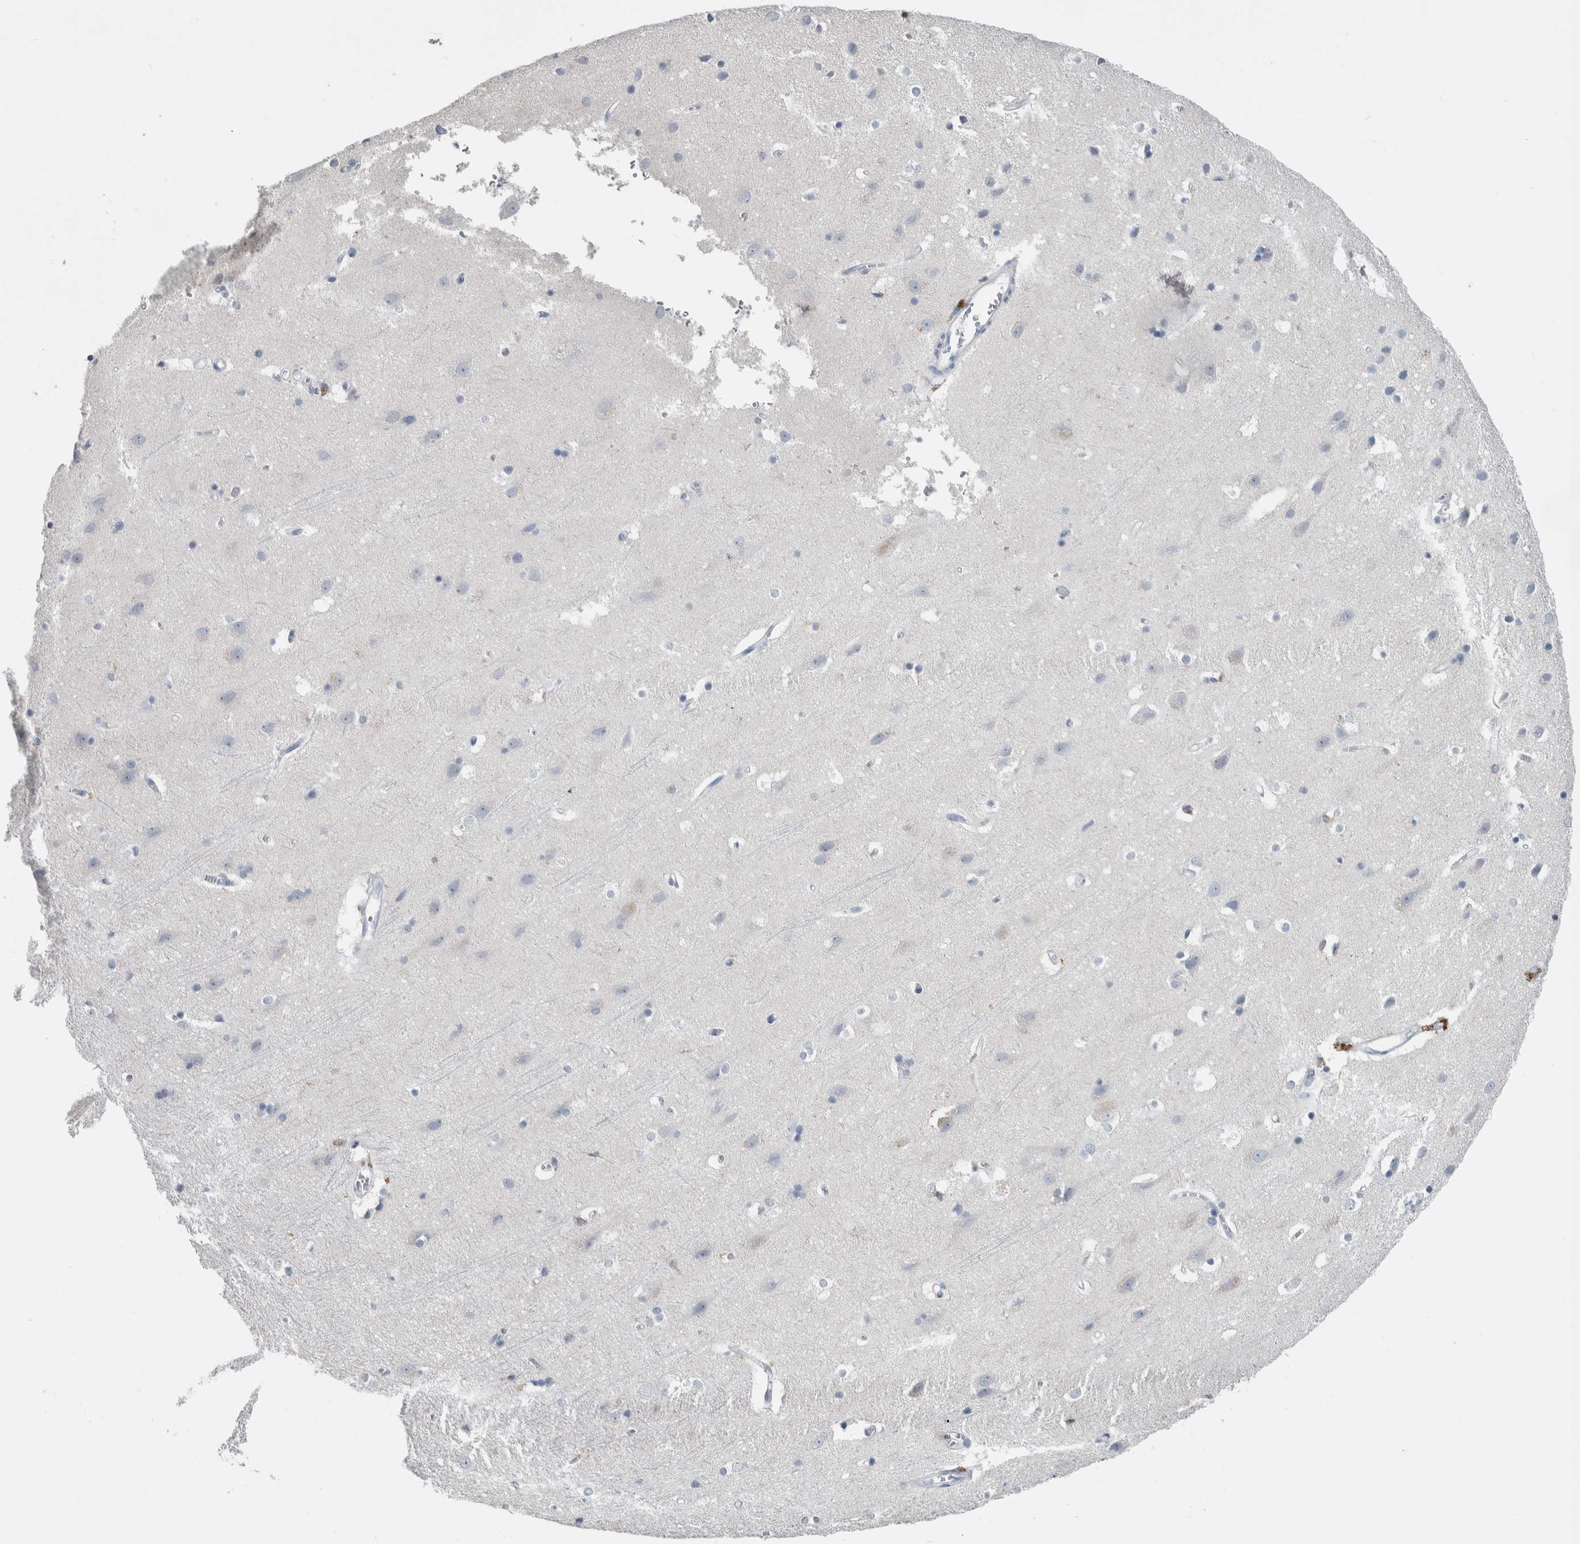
{"staining": {"intensity": "negative", "quantity": "none", "location": "none"}, "tissue": "cerebral cortex", "cell_type": "Endothelial cells", "image_type": "normal", "snomed": [{"axis": "morphology", "description": "Normal tissue, NOS"}, {"axis": "topography", "description": "Cerebral cortex"}], "caption": "The histopathology image reveals no staining of endothelial cells in benign cerebral cortex.", "gene": "SKAP2", "patient": {"sex": "male", "age": 54}}